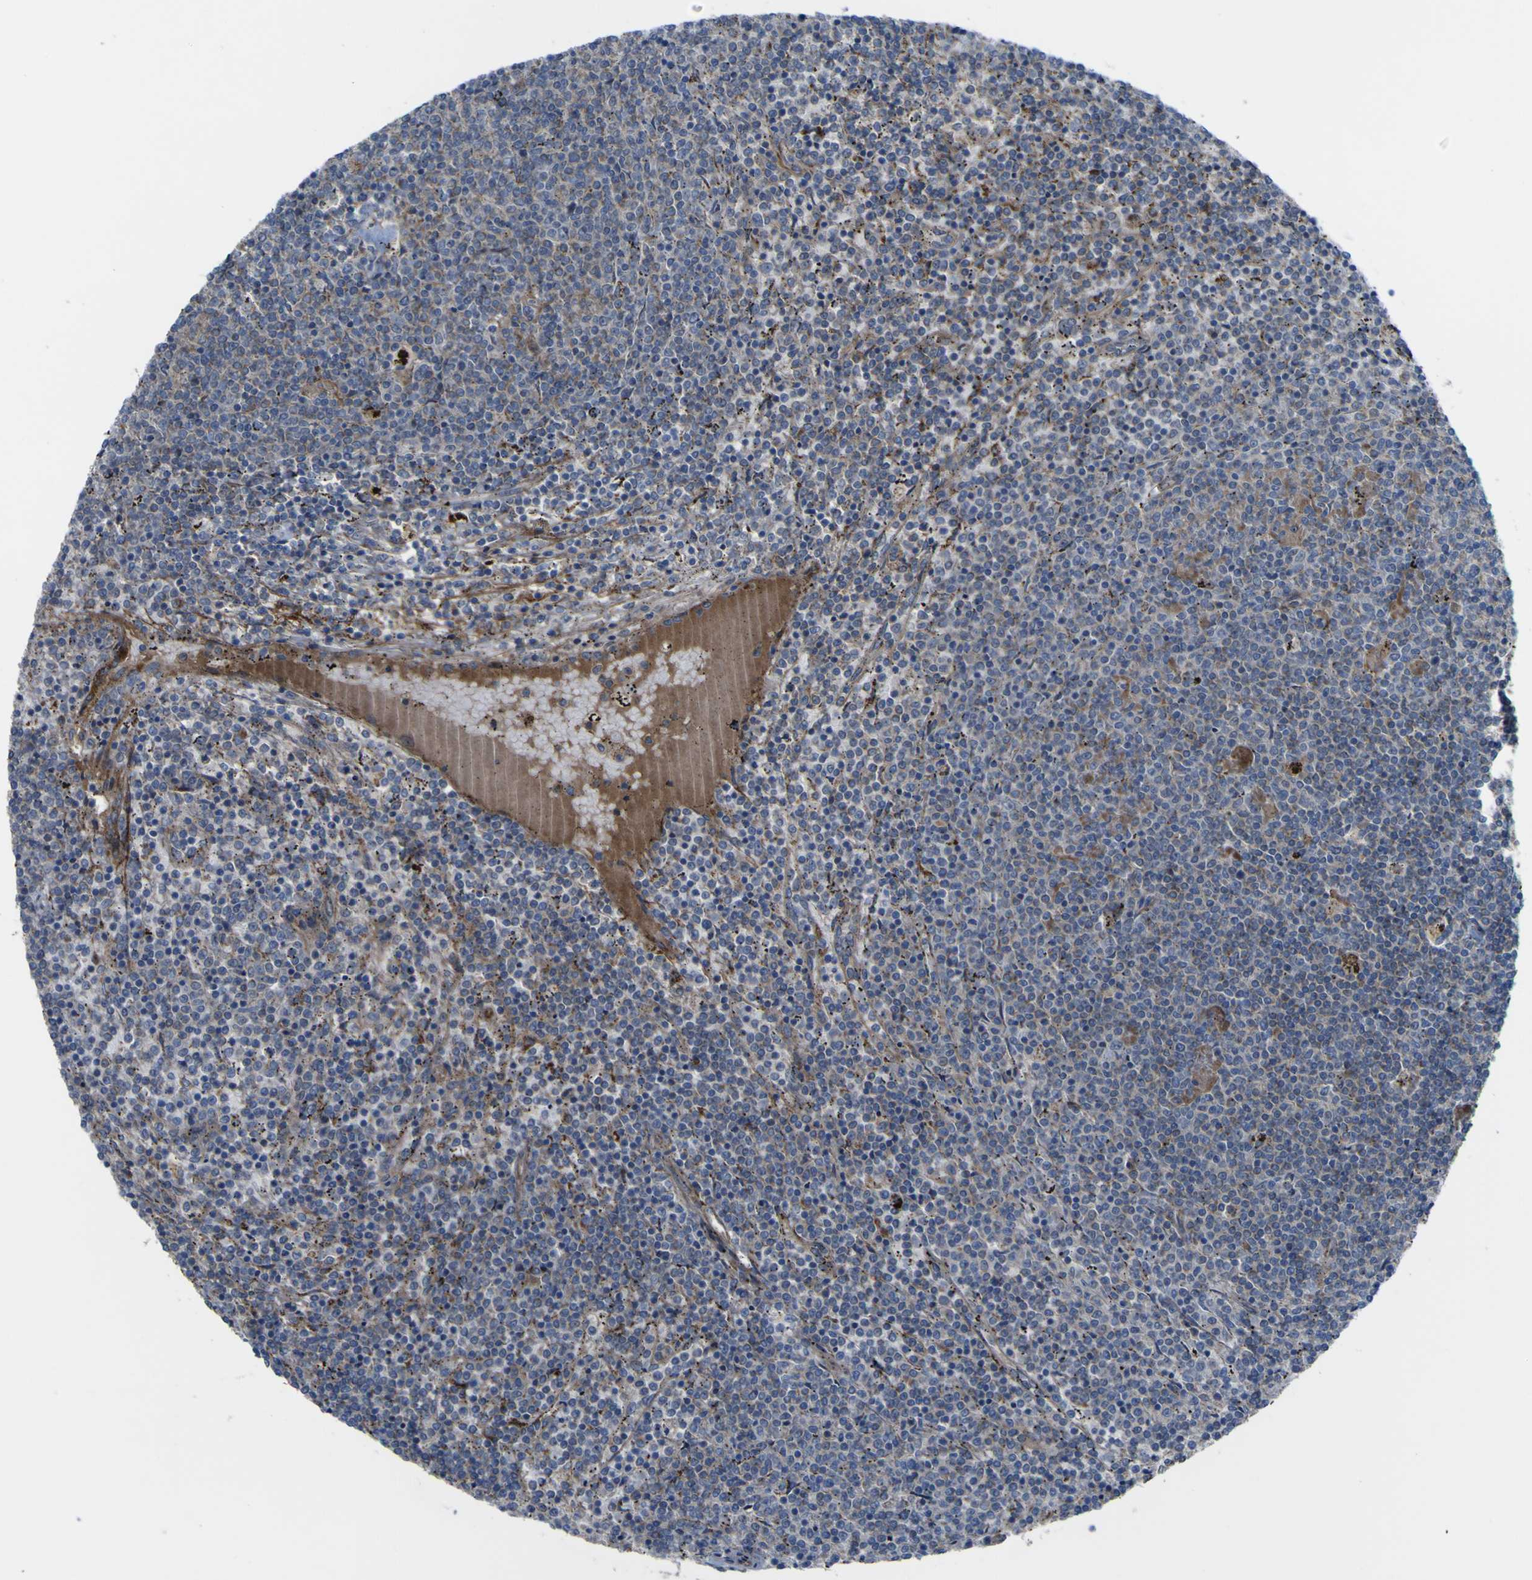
{"staining": {"intensity": "moderate", "quantity": "<25%", "location": "cytoplasmic/membranous"}, "tissue": "lymphoma", "cell_type": "Tumor cells", "image_type": "cancer", "snomed": [{"axis": "morphology", "description": "Malignant lymphoma, non-Hodgkin's type, Low grade"}, {"axis": "topography", "description": "Spleen"}], "caption": "Immunohistochemistry (IHC) photomicrograph of neoplastic tissue: lymphoma stained using IHC demonstrates low levels of moderate protein expression localized specifically in the cytoplasmic/membranous of tumor cells, appearing as a cytoplasmic/membranous brown color.", "gene": "GPLD1", "patient": {"sex": "female", "age": 50}}